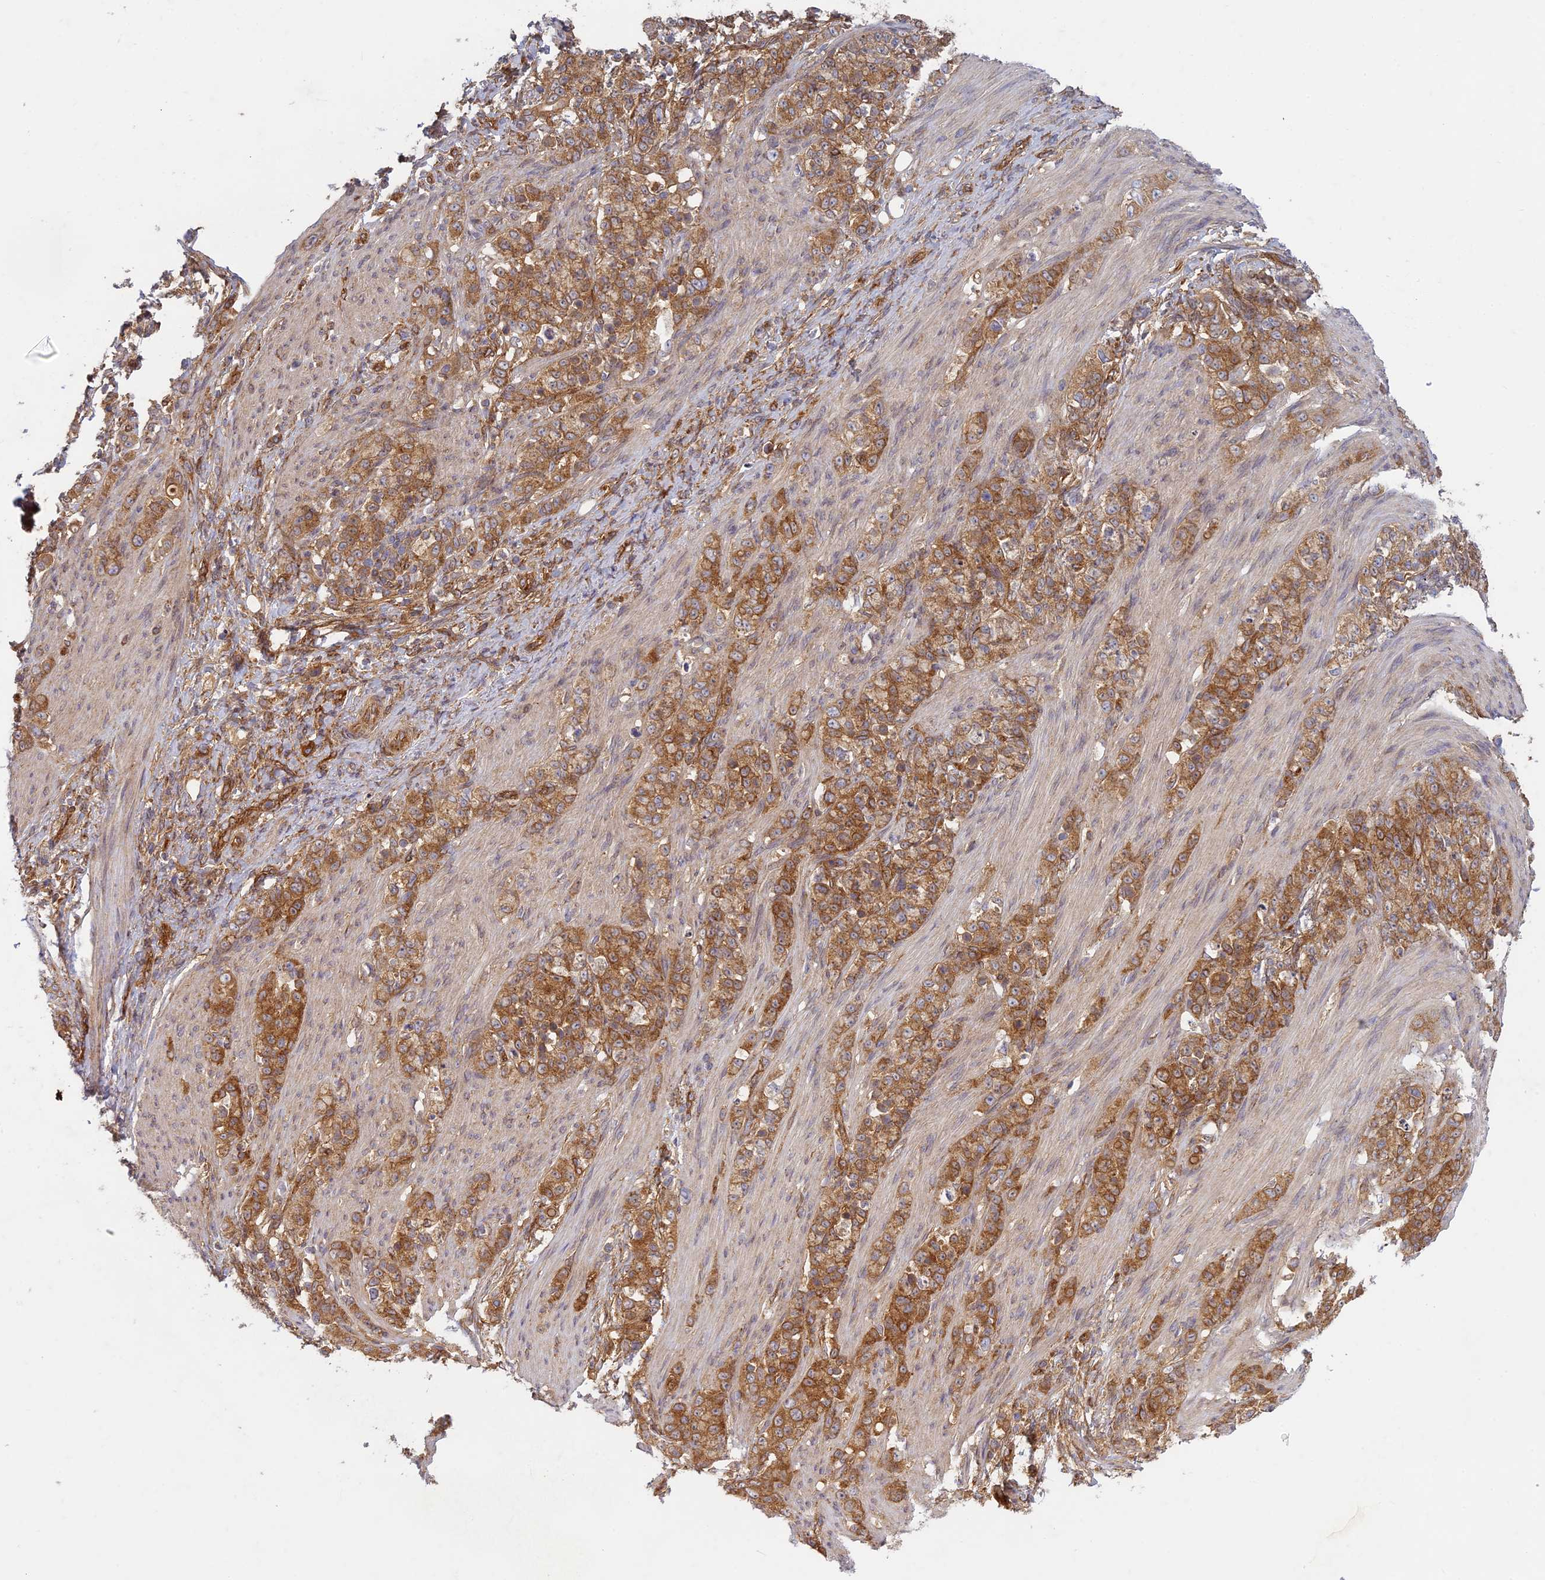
{"staining": {"intensity": "moderate", "quantity": ">75%", "location": "cytoplasmic/membranous"}, "tissue": "stomach cancer", "cell_type": "Tumor cells", "image_type": "cancer", "snomed": [{"axis": "morphology", "description": "Adenocarcinoma, NOS"}, {"axis": "topography", "description": "Stomach"}], "caption": "Protein staining demonstrates moderate cytoplasmic/membranous staining in about >75% of tumor cells in stomach cancer. (DAB (3,3'-diaminobenzidine) IHC, brown staining for protein, blue staining for nuclei).", "gene": "TCF25", "patient": {"sex": "female", "age": 79}}